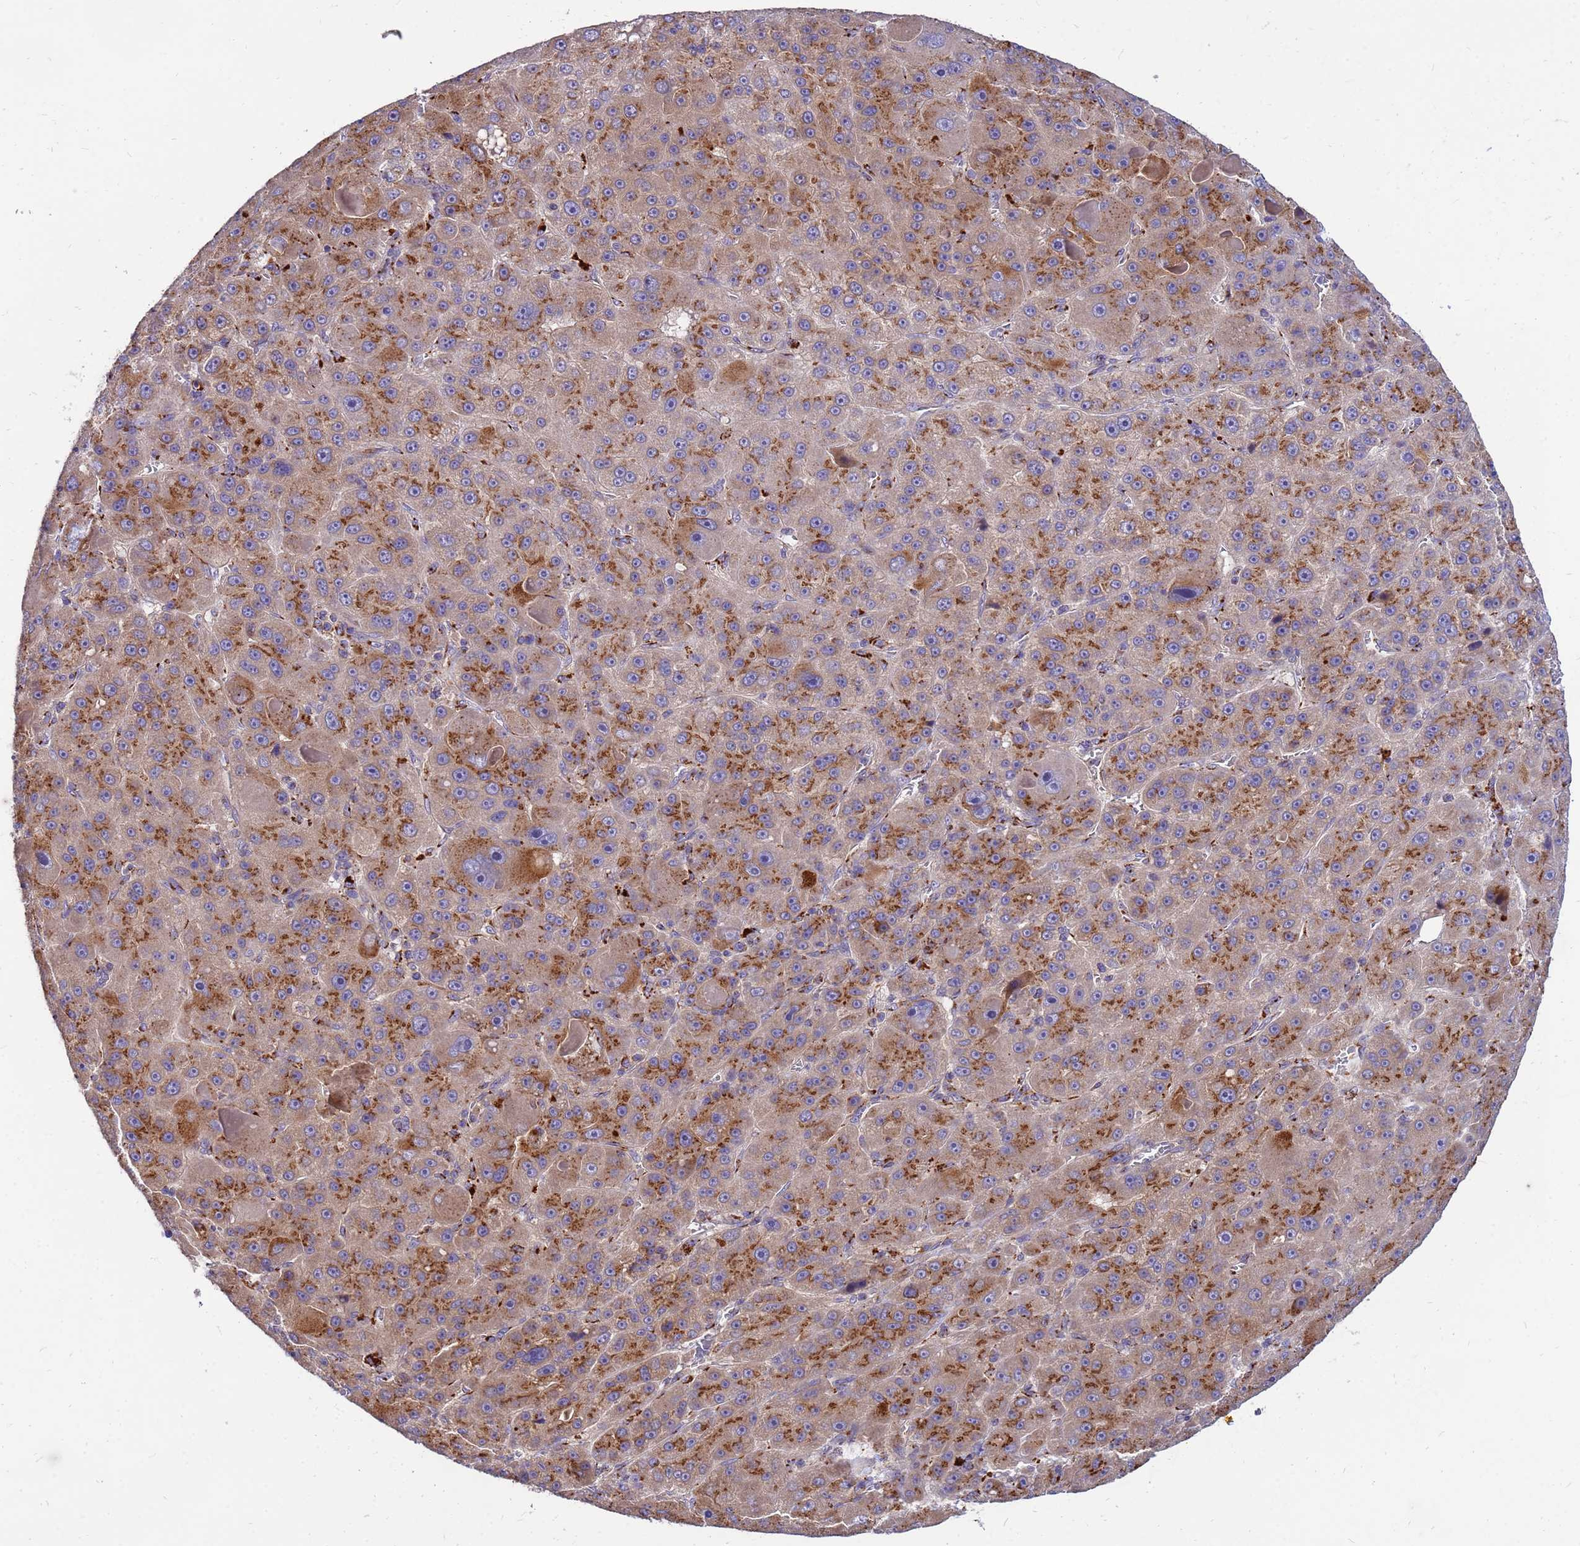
{"staining": {"intensity": "moderate", "quantity": ">75%", "location": "cytoplasmic/membranous"}, "tissue": "liver cancer", "cell_type": "Tumor cells", "image_type": "cancer", "snomed": [{"axis": "morphology", "description": "Carcinoma, Hepatocellular, NOS"}, {"axis": "topography", "description": "Liver"}], "caption": "Immunohistochemistry (IHC) (DAB) staining of human liver cancer (hepatocellular carcinoma) demonstrates moderate cytoplasmic/membranous protein expression in approximately >75% of tumor cells. (Stains: DAB in brown, nuclei in blue, Microscopy: brightfield microscopy at high magnification).", "gene": "HPS3", "patient": {"sex": "male", "age": 76}}